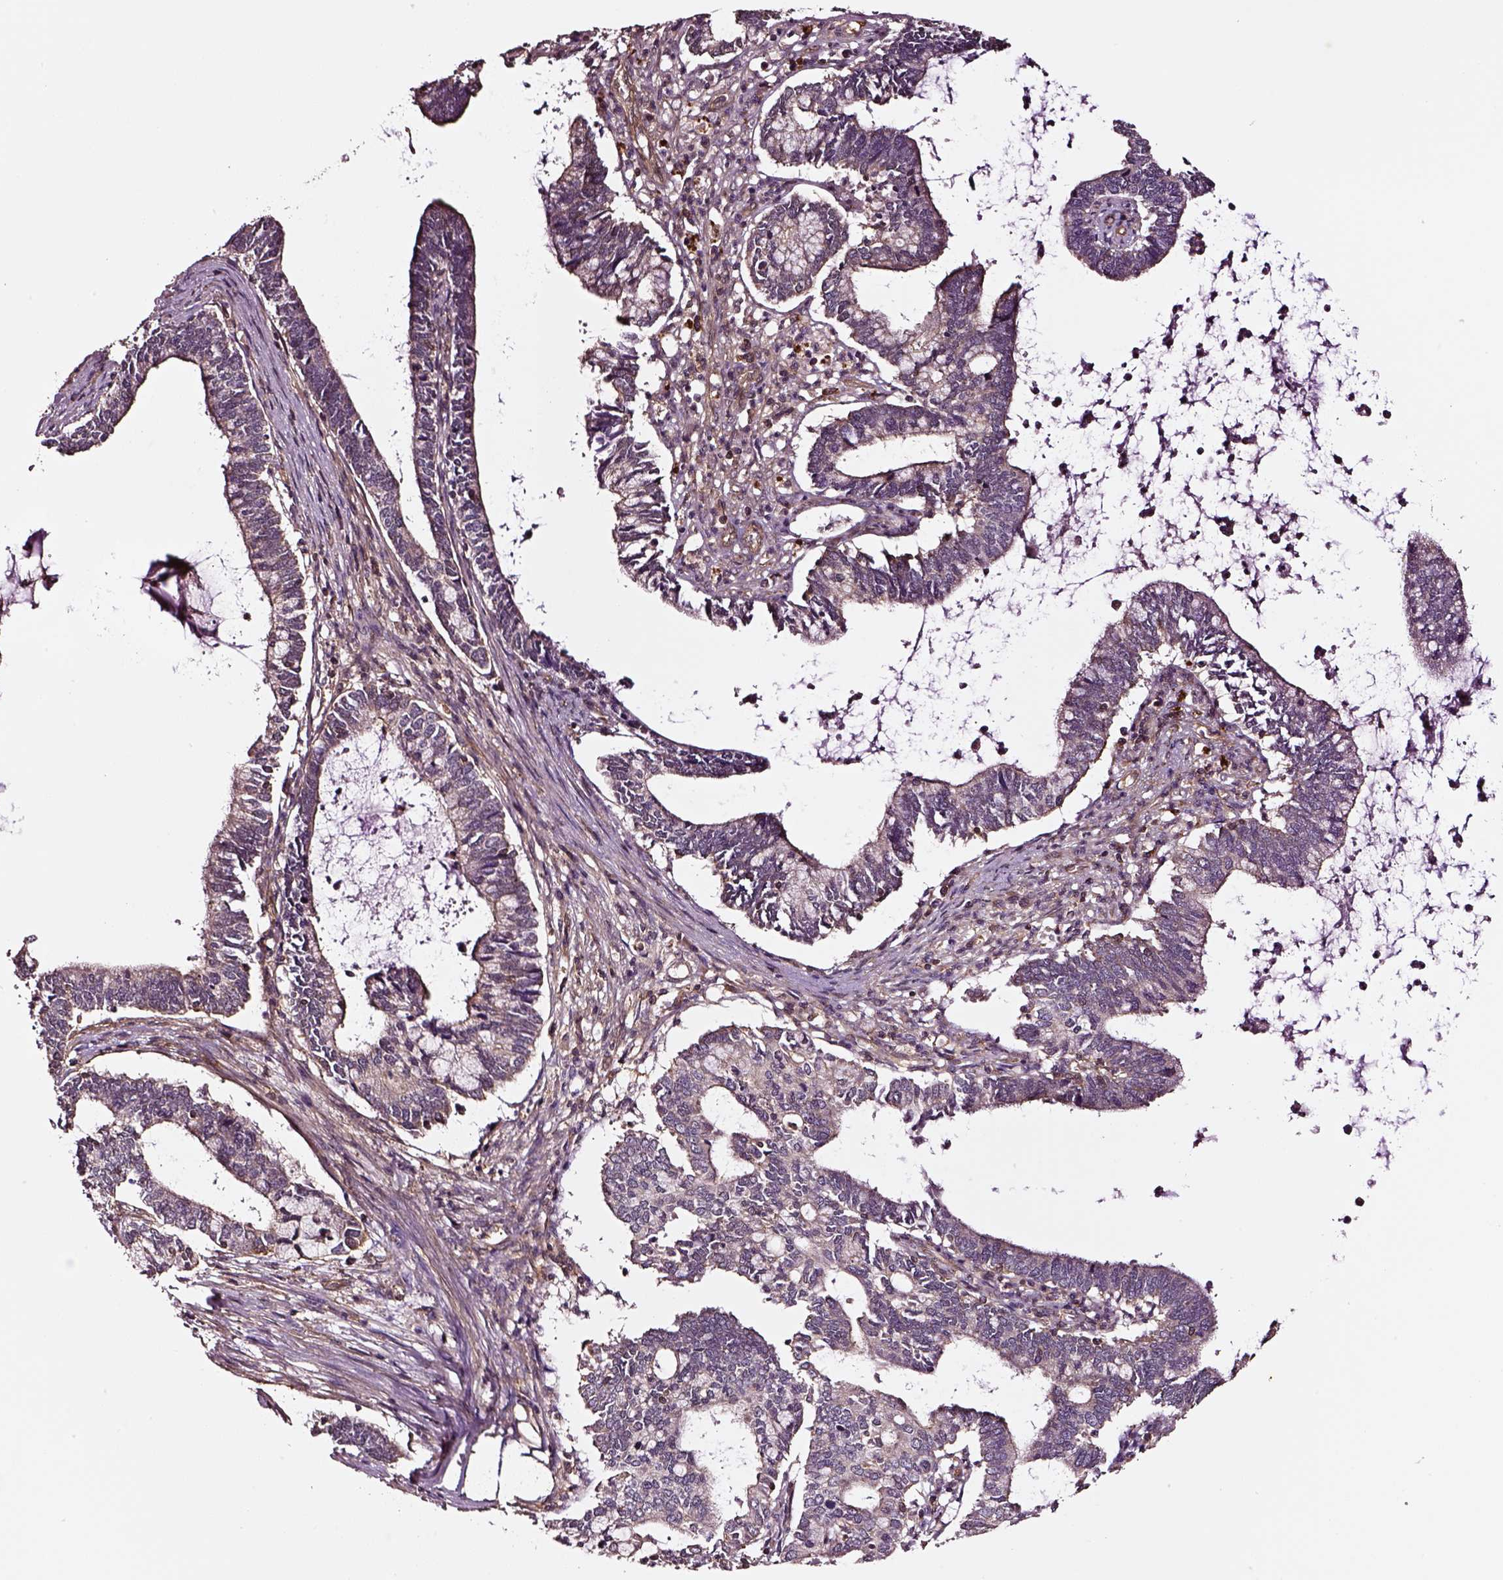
{"staining": {"intensity": "moderate", "quantity": "<25%", "location": "cytoplasmic/membranous"}, "tissue": "cervical cancer", "cell_type": "Tumor cells", "image_type": "cancer", "snomed": [{"axis": "morphology", "description": "Adenocarcinoma, NOS"}, {"axis": "topography", "description": "Cervix"}], "caption": "Adenocarcinoma (cervical) tissue exhibits moderate cytoplasmic/membranous positivity in about <25% of tumor cells", "gene": "RASSF5", "patient": {"sex": "female", "age": 42}}